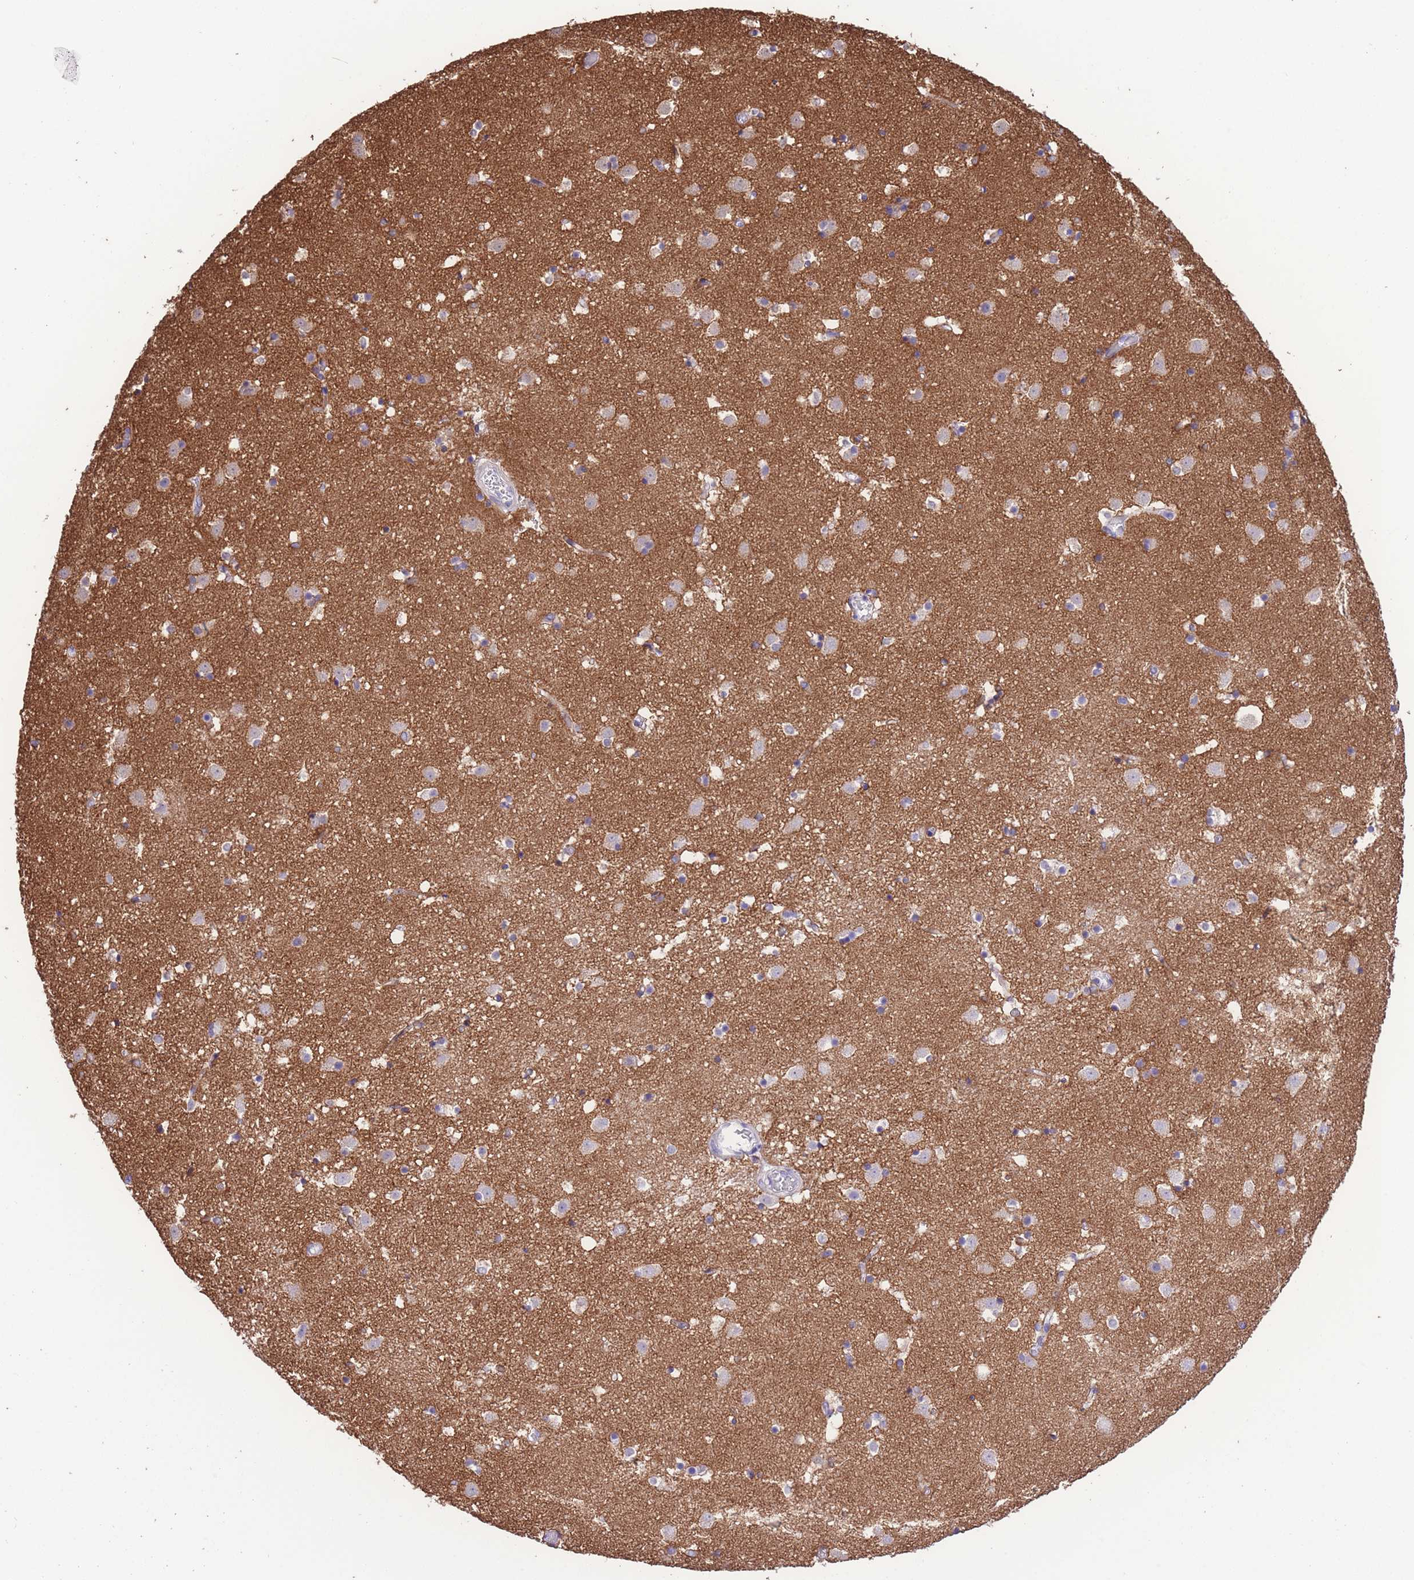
{"staining": {"intensity": "negative", "quantity": "none", "location": "none"}, "tissue": "caudate", "cell_type": "Glial cells", "image_type": "normal", "snomed": [{"axis": "morphology", "description": "Normal tissue, NOS"}, {"axis": "topography", "description": "Lateral ventricle wall"}], "caption": "A high-resolution photomicrograph shows immunohistochemistry staining of normal caudate, which shows no significant positivity in glial cells.", "gene": "RAI2", "patient": {"sex": "male", "age": 25}}